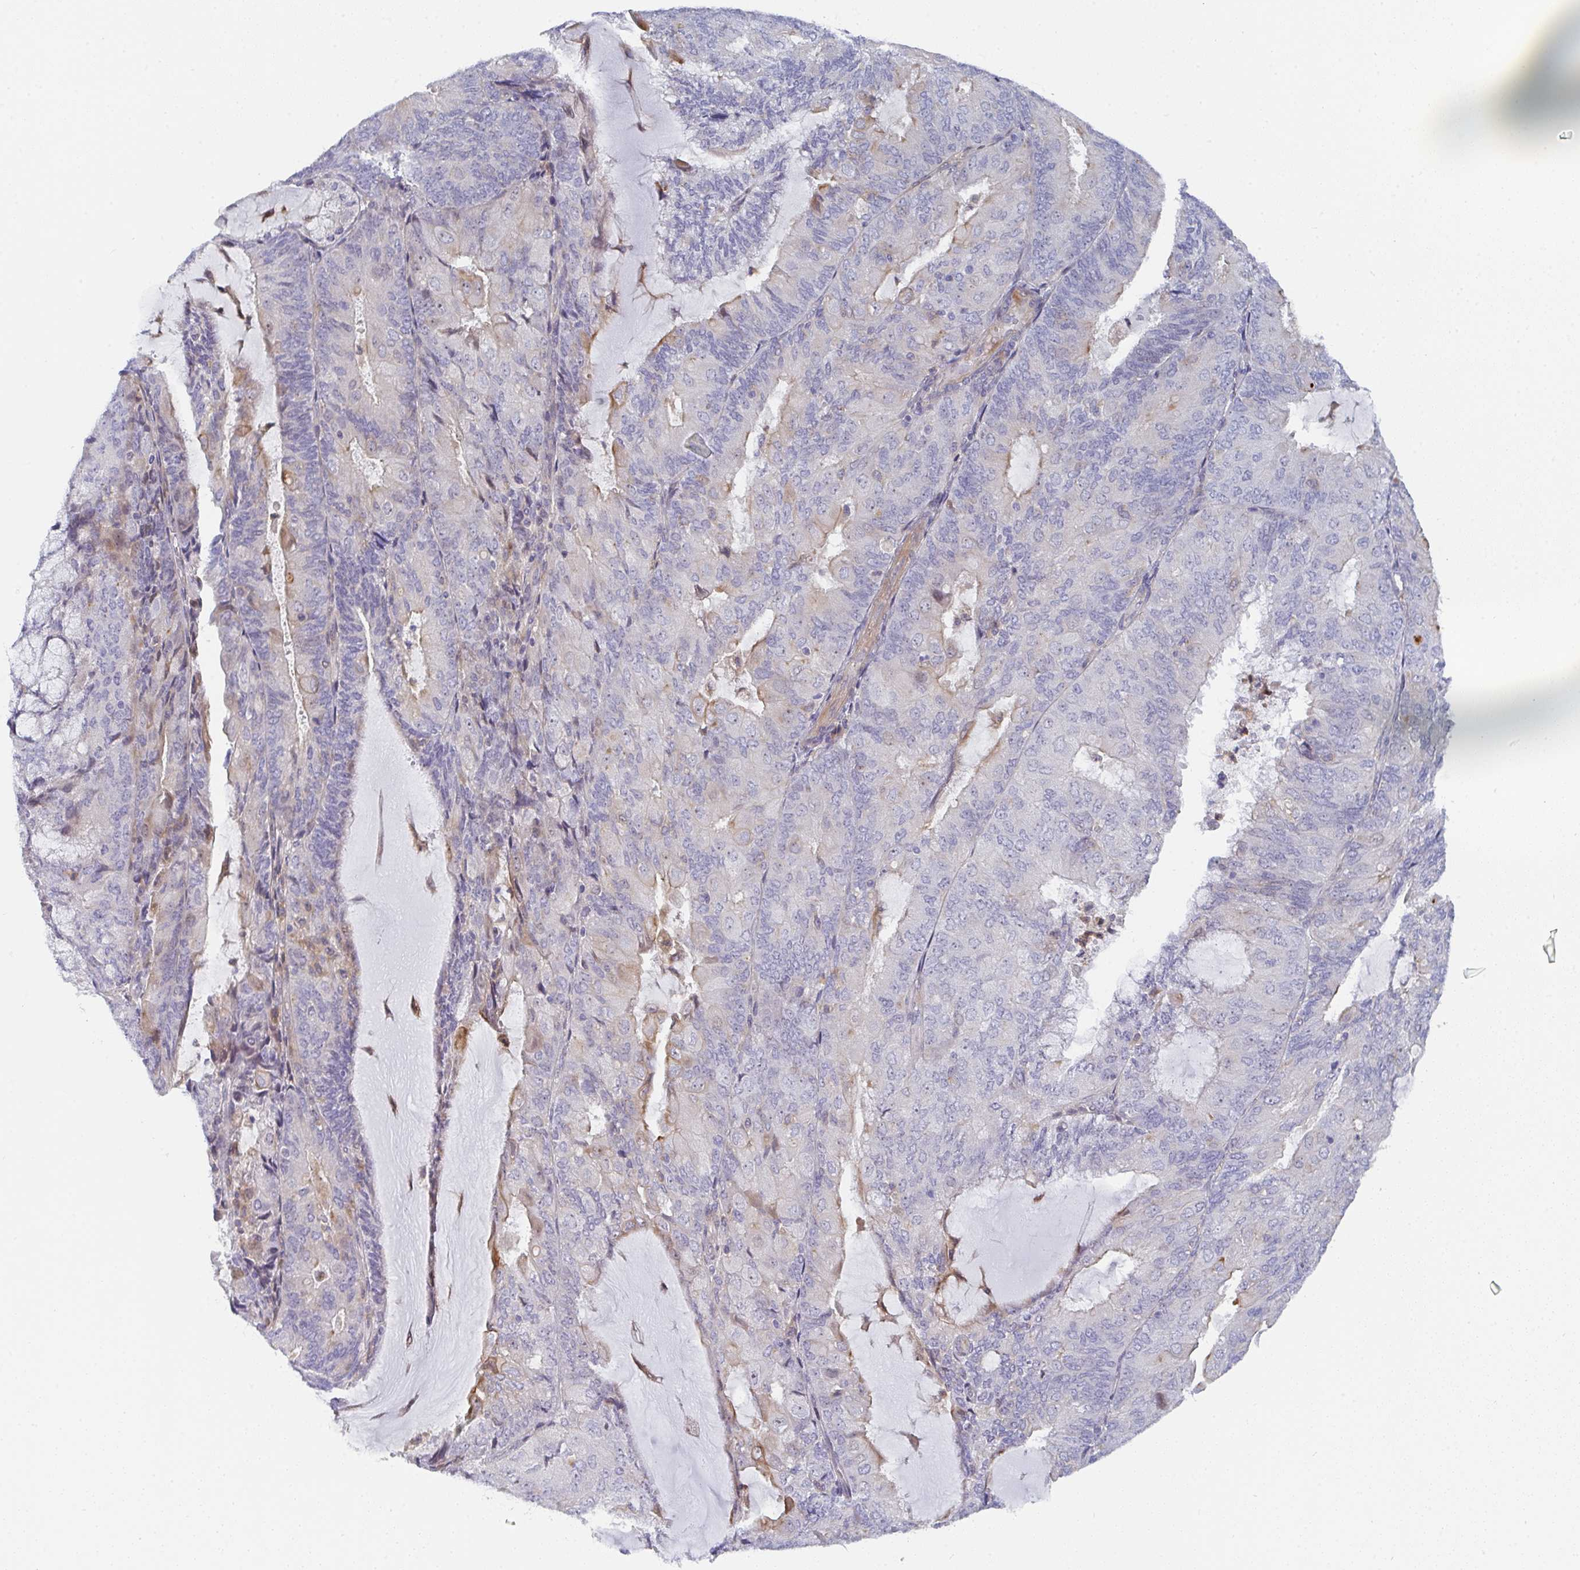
{"staining": {"intensity": "weak", "quantity": "<25%", "location": "cytoplasmic/membranous"}, "tissue": "endometrial cancer", "cell_type": "Tumor cells", "image_type": "cancer", "snomed": [{"axis": "morphology", "description": "Adenocarcinoma, NOS"}, {"axis": "topography", "description": "Endometrium"}], "caption": "Tumor cells are negative for protein expression in human endometrial cancer. Nuclei are stained in blue.", "gene": "KLHL33", "patient": {"sex": "female", "age": 81}}